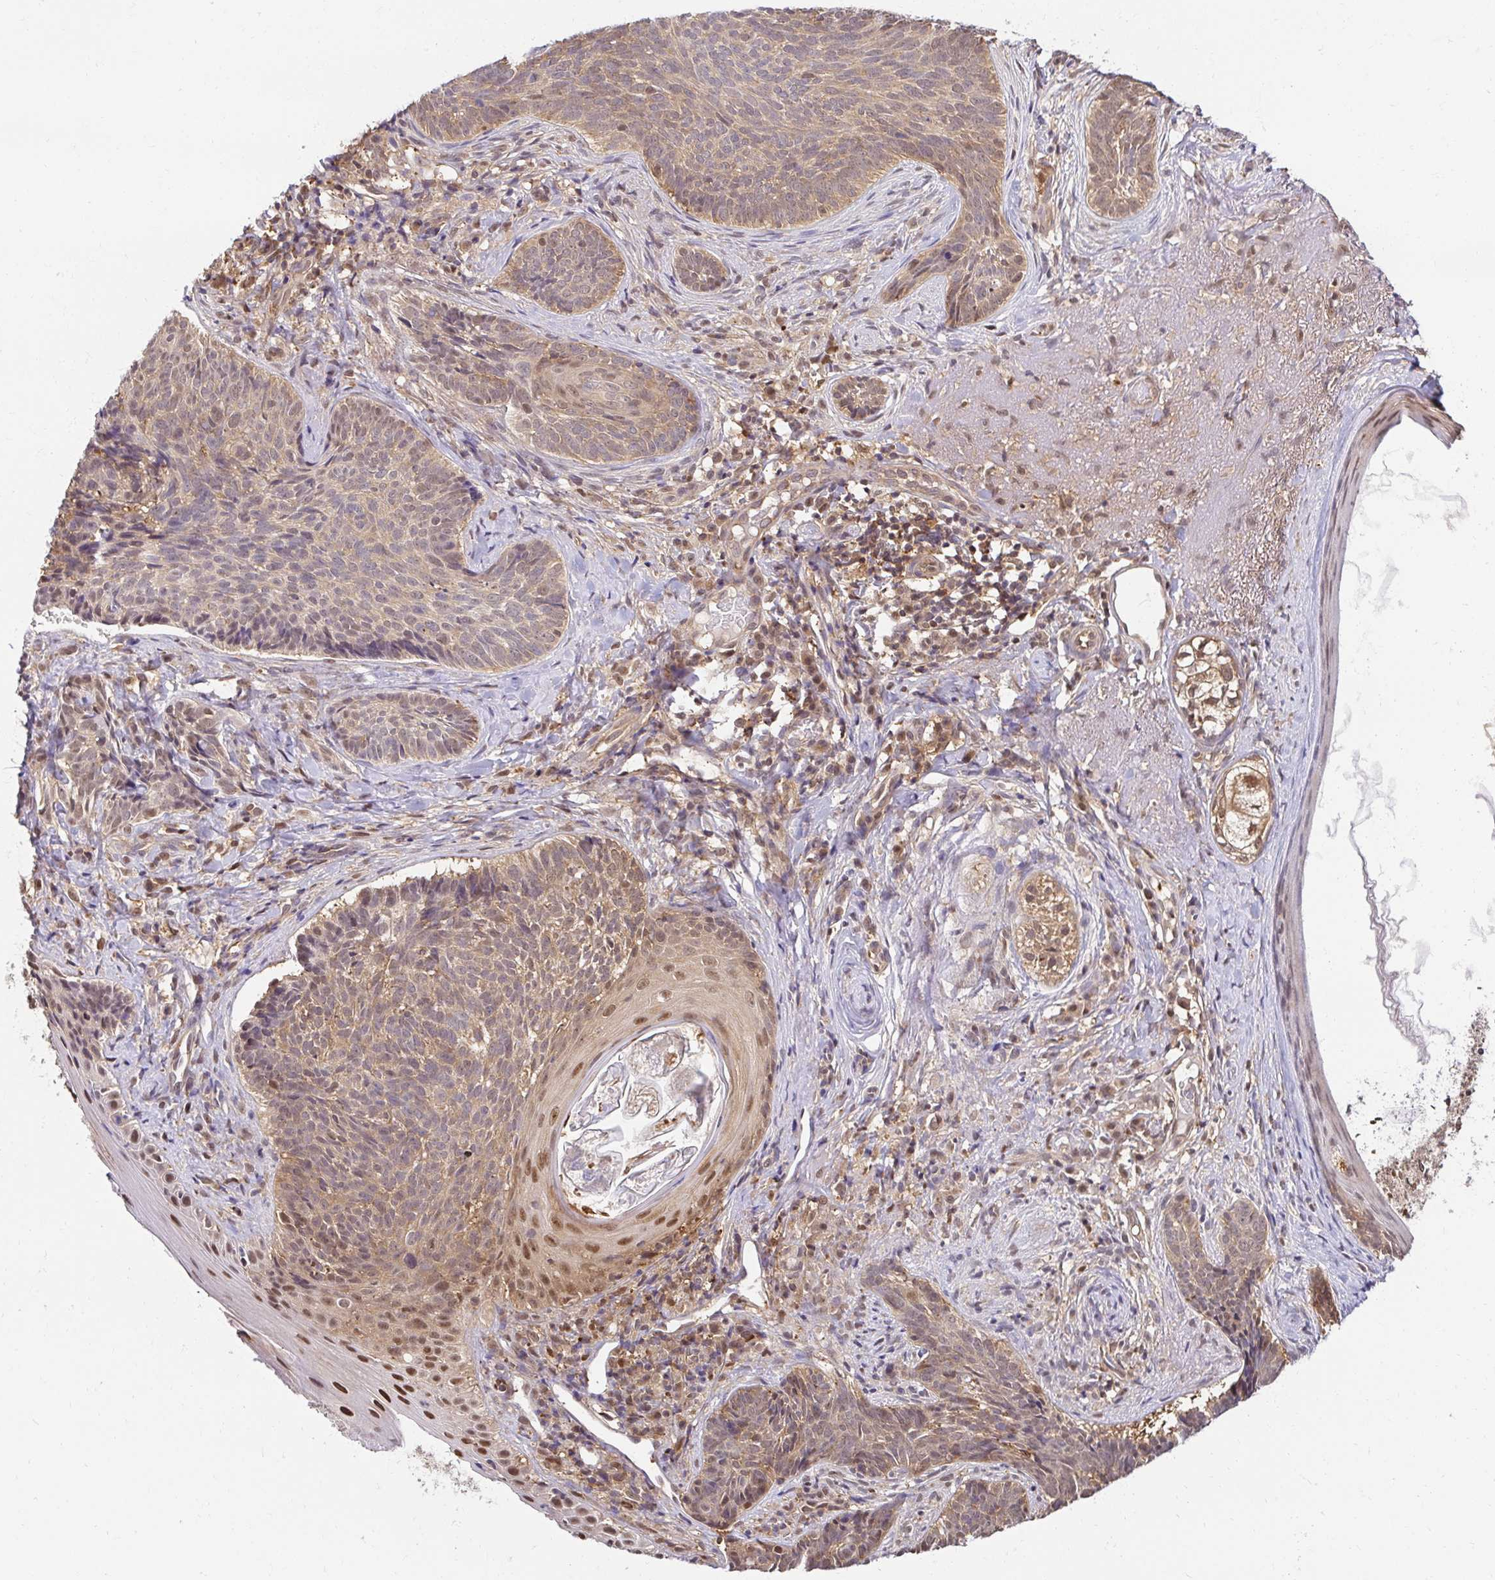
{"staining": {"intensity": "weak", "quantity": ">75%", "location": "cytoplasmic/membranous,nuclear"}, "tissue": "skin cancer", "cell_type": "Tumor cells", "image_type": "cancer", "snomed": [{"axis": "morphology", "description": "Basal cell carcinoma"}, {"axis": "topography", "description": "Skin"}], "caption": "Human basal cell carcinoma (skin) stained with a brown dye reveals weak cytoplasmic/membranous and nuclear positive positivity in approximately >75% of tumor cells.", "gene": "PSMA4", "patient": {"sex": "female", "age": 74}}